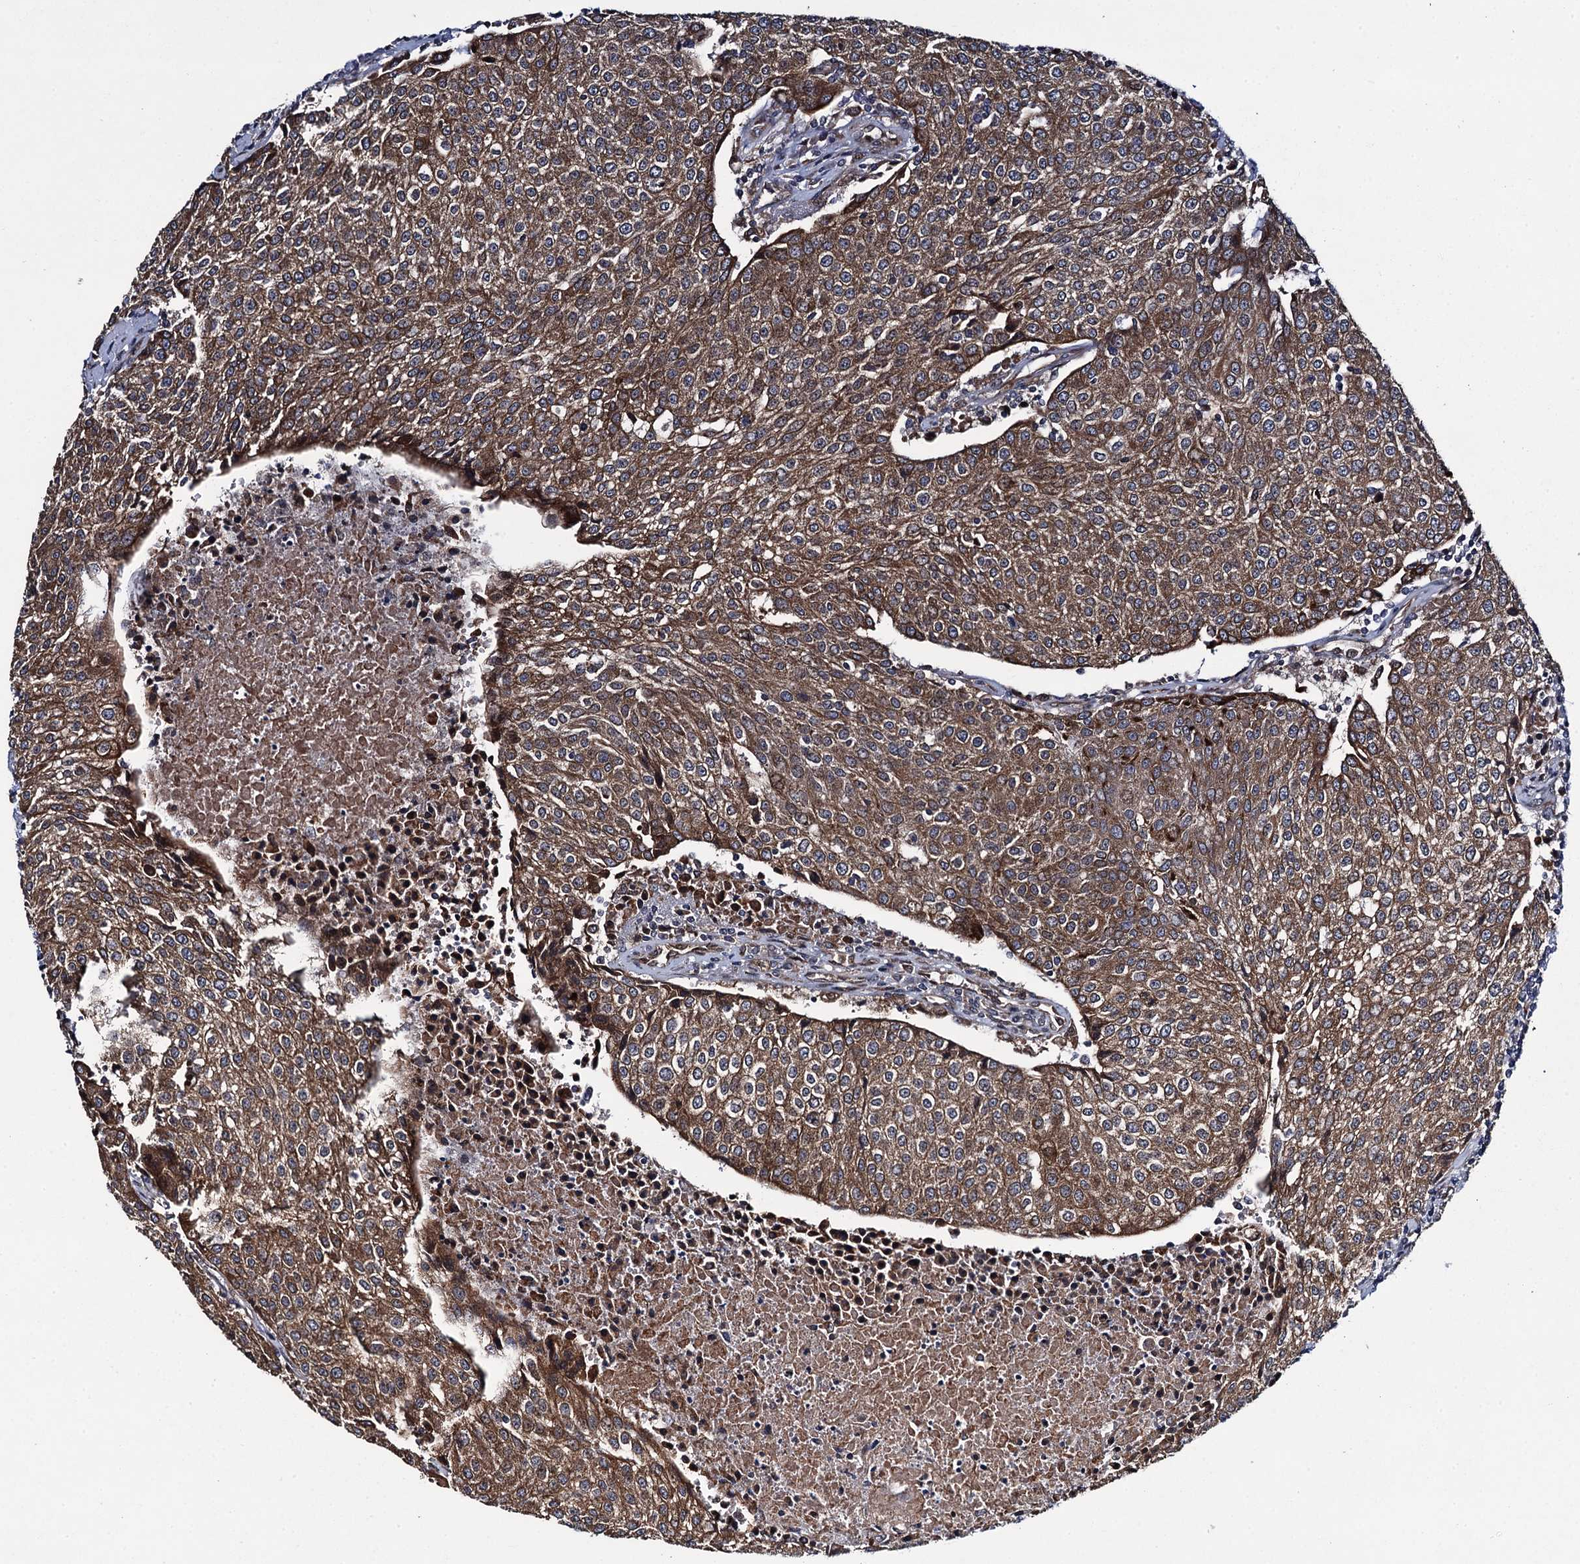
{"staining": {"intensity": "moderate", "quantity": ">75%", "location": "cytoplasmic/membranous"}, "tissue": "urothelial cancer", "cell_type": "Tumor cells", "image_type": "cancer", "snomed": [{"axis": "morphology", "description": "Urothelial carcinoma, High grade"}, {"axis": "topography", "description": "Urinary bladder"}], "caption": "Urothelial cancer stained for a protein displays moderate cytoplasmic/membranous positivity in tumor cells.", "gene": "EVX2", "patient": {"sex": "female", "age": 85}}